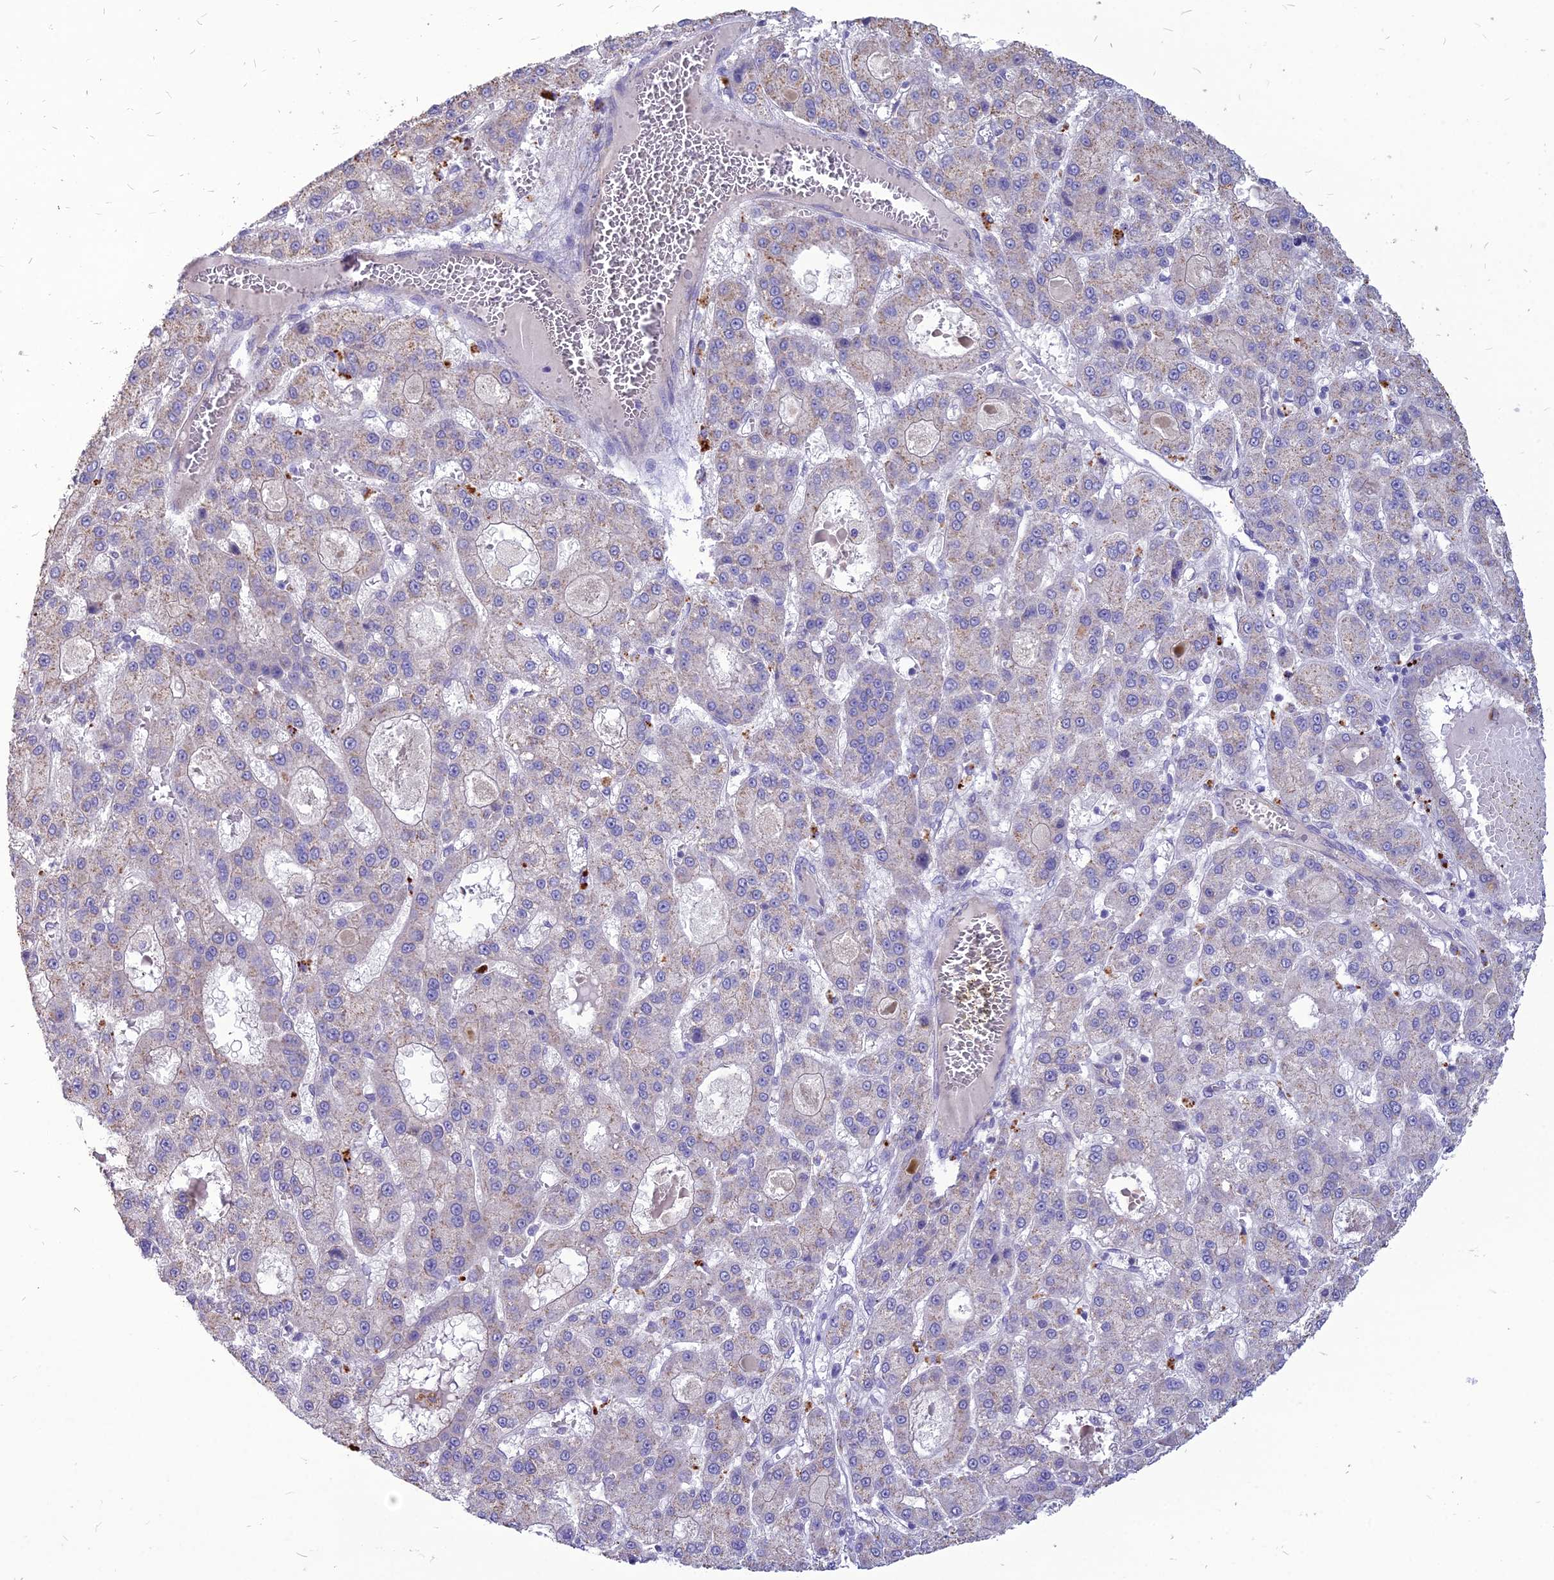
{"staining": {"intensity": "negative", "quantity": "none", "location": "none"}, "tissue": "liver cancer", "cell_type": "Tumor cells", "image_type": "cancer", "snomed": [{"axis": "morphology", "description": "Carcinoma, Hepatocellular, NOS"}, {"axis": "topography", "description": "Liver"}], "caption": "Human hepatocellular carcinoma (liver) stained for a protein using immunohistochemistry demonstrates no positivity in tumor cells.", "gene": "PCED1B", "patient": {"sex": "male", "age": 70}}